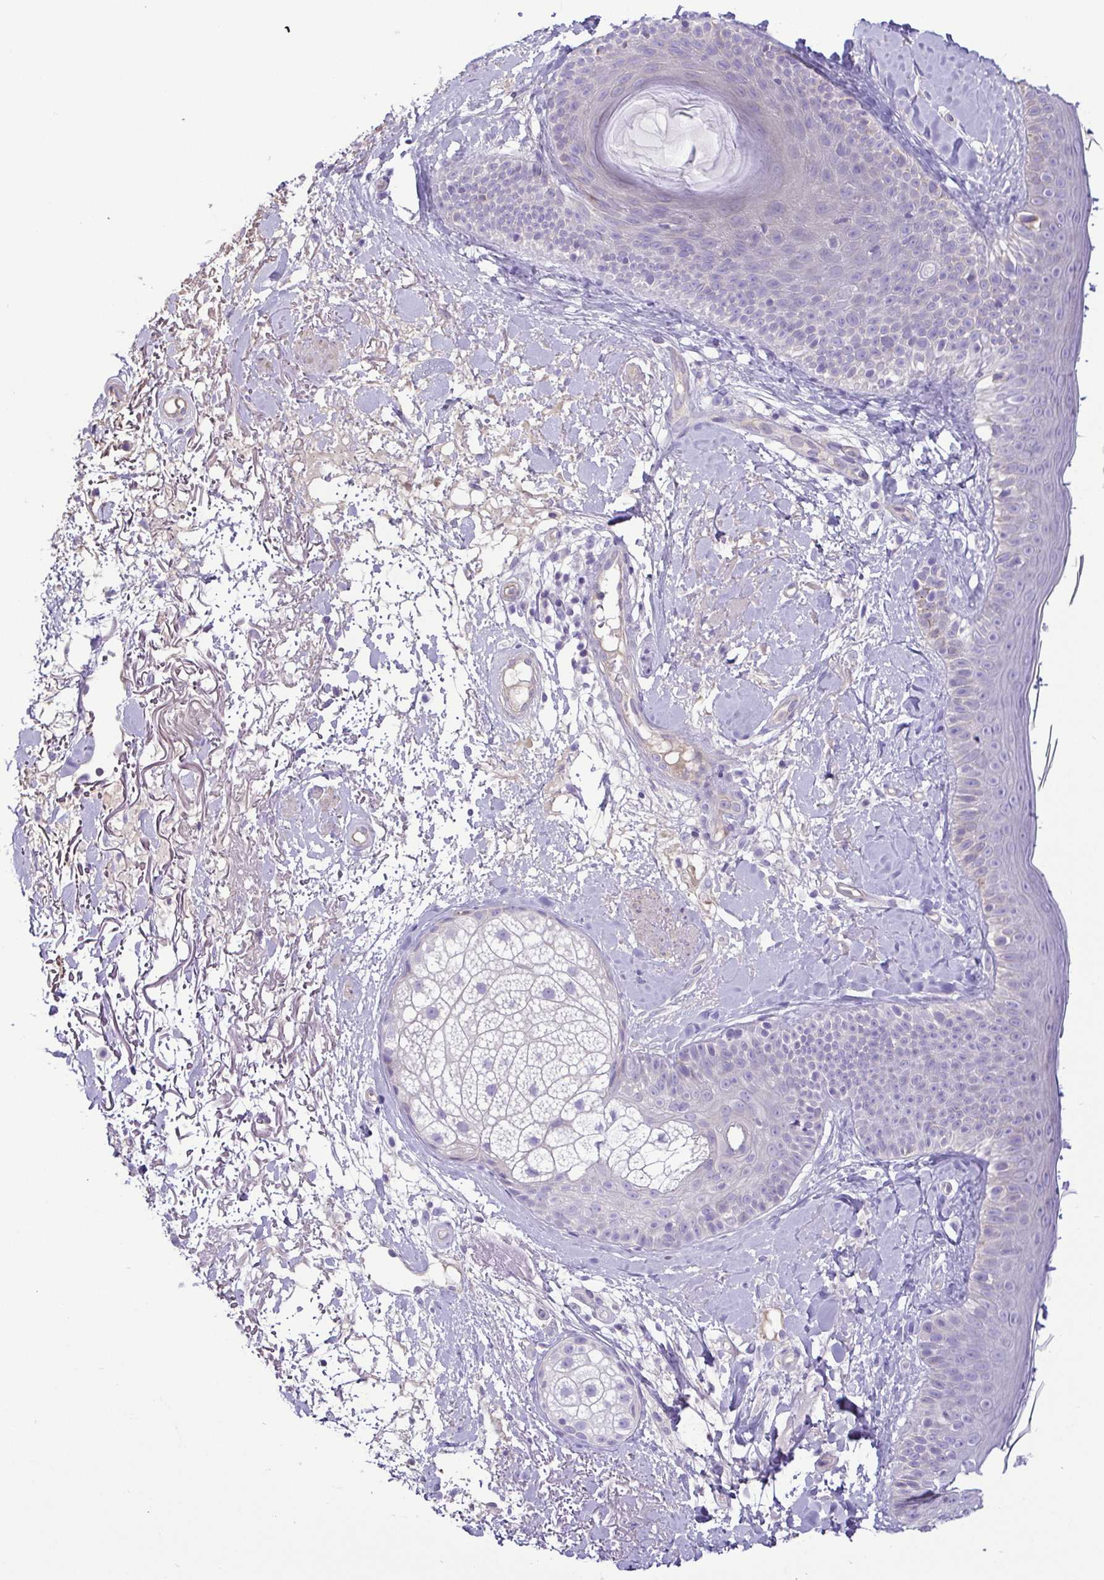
{"staining": {"intensity": "negative", "quantity": "none", "location": "none"}, "tissue": "skin", "cell_type": "Fibroblasts", "image_type": "normal", "snomed": [{"axis": "morphology", "description": "Normal tissue, NOS"}, {"axis": "topography", "description": "Skin"}], "caption": "An image of human skin is negative for staining in fibroblasts. Brightfield microscopy of immunohistochemistry (IHC) stained with DAB (brown) and hematoxylin (blue), captured at high magnification.", "gene": "MYL10", "patient": {"sex": "male", "age": 73}}